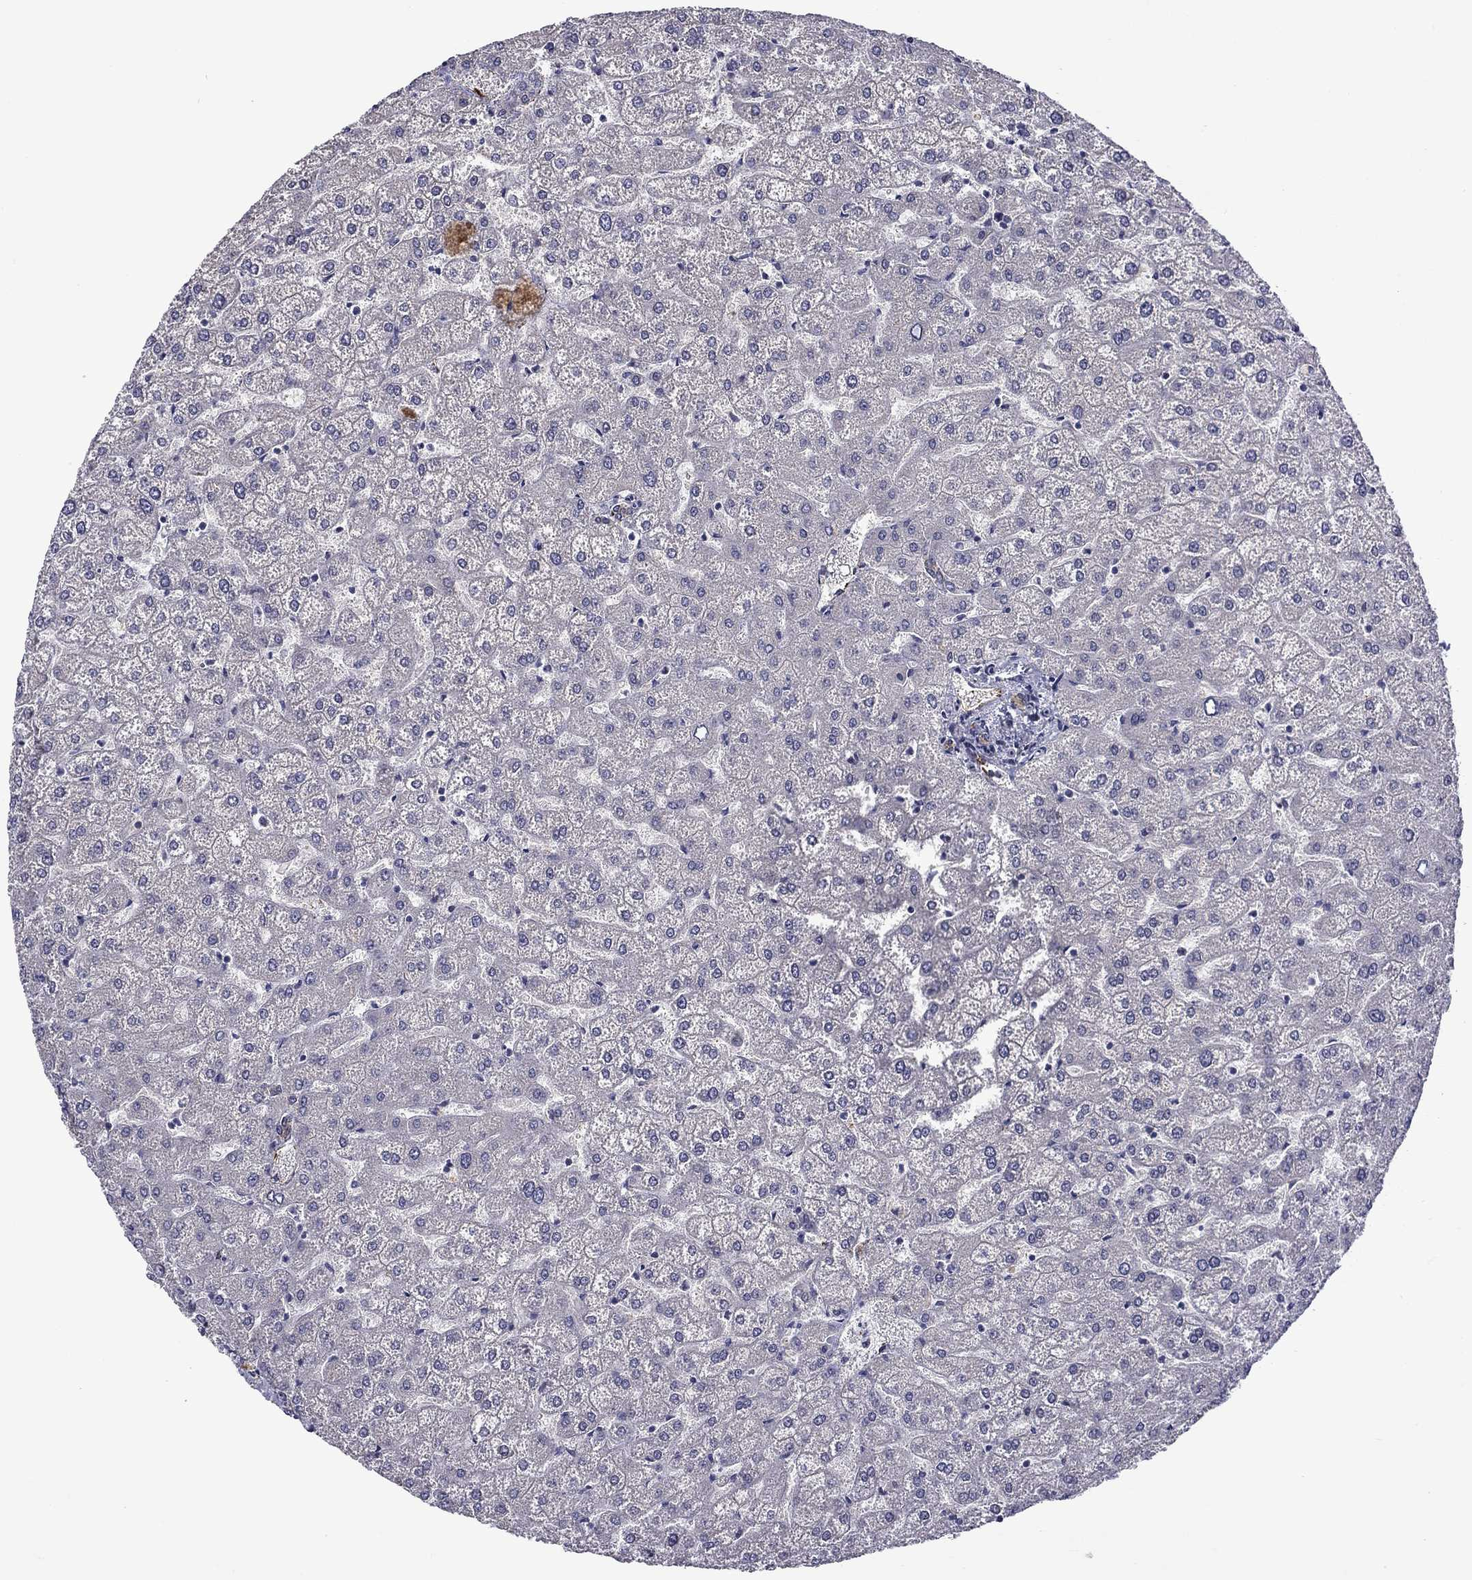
{"staining": {"intensity": "negative", "quantity": "none", "location": "none"}, "tissue": "liver", "cell_type": "Cholangiocytes", "image_type": "normal", "snomed": [{"axis": "morphology", "description": "Normal tissue, NOS"}, {"axis": "topography", "description": "Liver"}], "caption": "Liver was stained to show a protein in brown. There is no significant positivity in cholangiocytes. (DAB (3,3'-diaminobenzidine) immunohistochemistry (IHC) visualized using brightfield microscopy, high magnification).", "gene": "SLITRK1", "patient": {"sex": "female", "age": 32}}